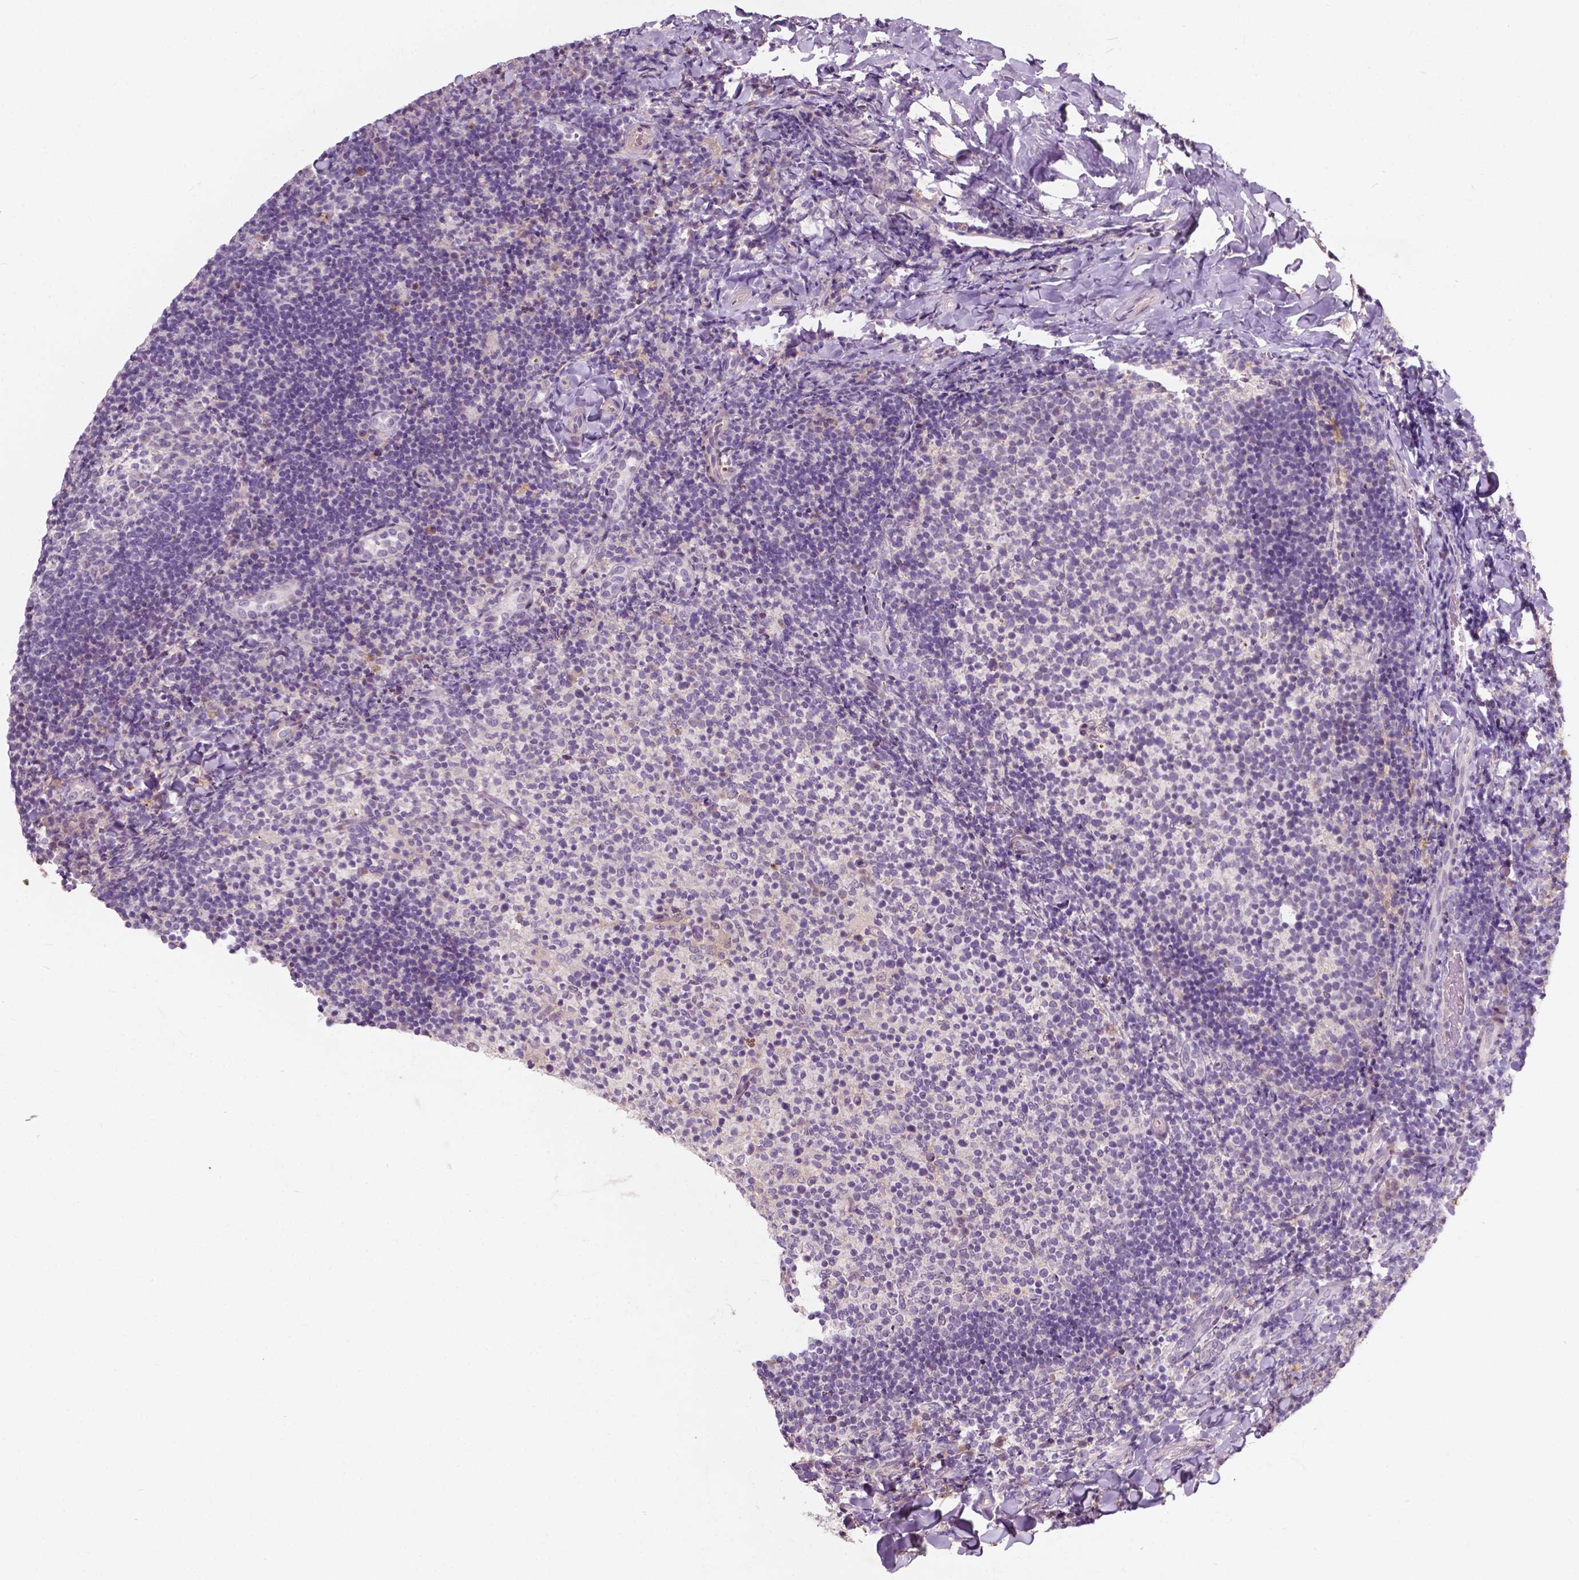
{"staining": {"intensity": "negative", "quantity": "none", "location": "none"}, "tissue": "tonsil", "cell_type": "Germinal center cells", "image_type": "normal", "snomed": [{"axis": "morphology", "description": "Normal tissue, NOS"}, {"axis": "topography", "description": "Tonsil"}], "caption": "Immunohistochemical staining of unremarkable tonsil demonstrates no significant positivity in germinal center cells. The staining is performed using DAB (3,3'-diaminobenzidine) brown chromogen with nuclei counter-stained in using hematoxylin.", "gene": "GPR37", "patient": {"sex": "female", "age": 10}}